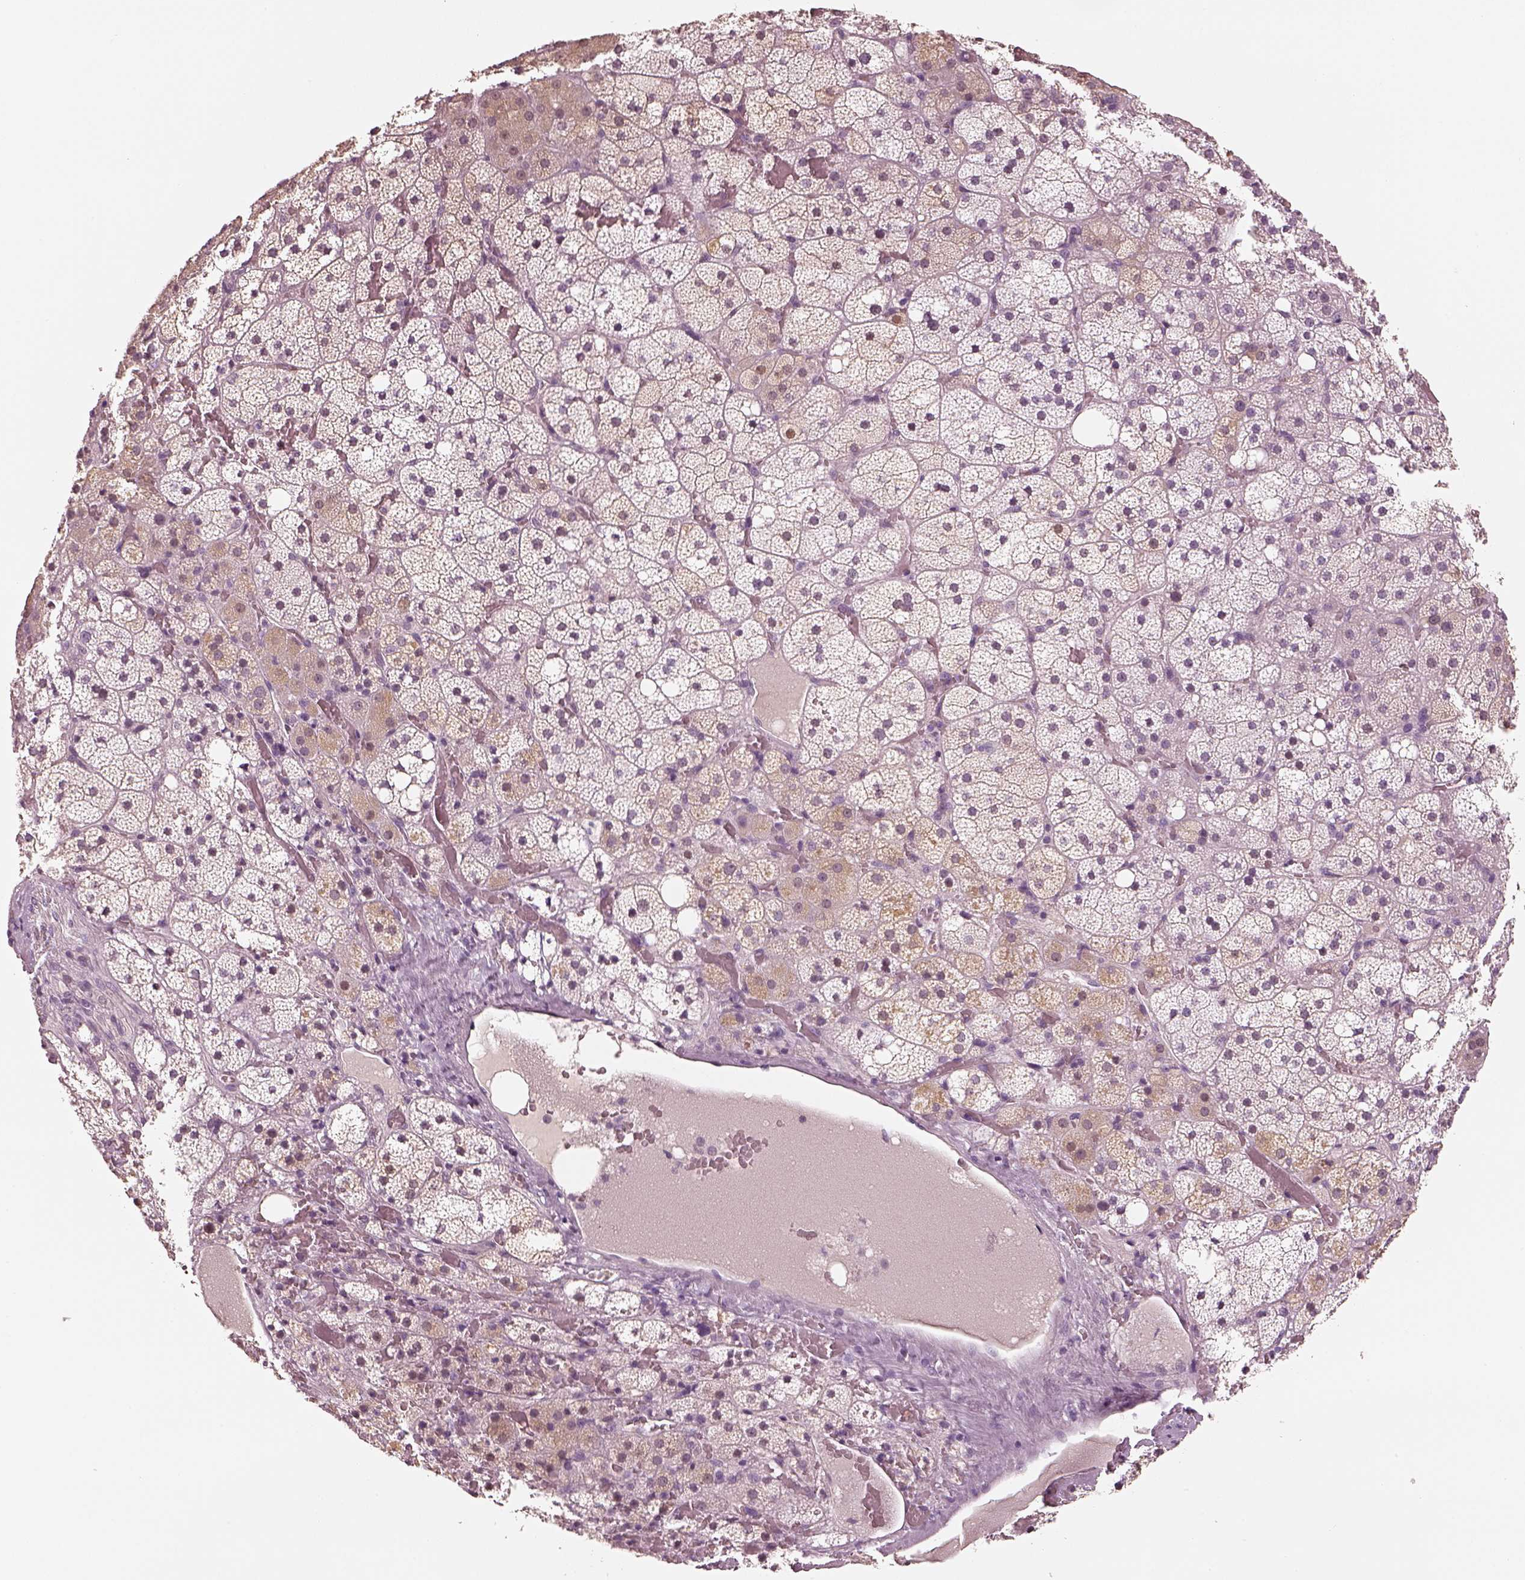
{"staining": {"intensity": "weak", "quantity": "25%-75%", "location": "cytoplasmic/membranous"}, "tissue": "adrenal gland", "cell_type": "Glandular cells", "image_type": "normal", "snomed": [{"axis": "morphology", "description": "Normal tissue, NOS"}, {"axis": "topography", "description": "Adrenal gland"}], "caption": "Immunohistochemistry image of unremarkable human adrenal gland stained for a protein (brown), which displays low levels of weak cytoplasmic/membranous positivity in about 25%-75% of glandular cells.", "gene": "EGR4", "patient": {"sex": "male", "age": 53}}